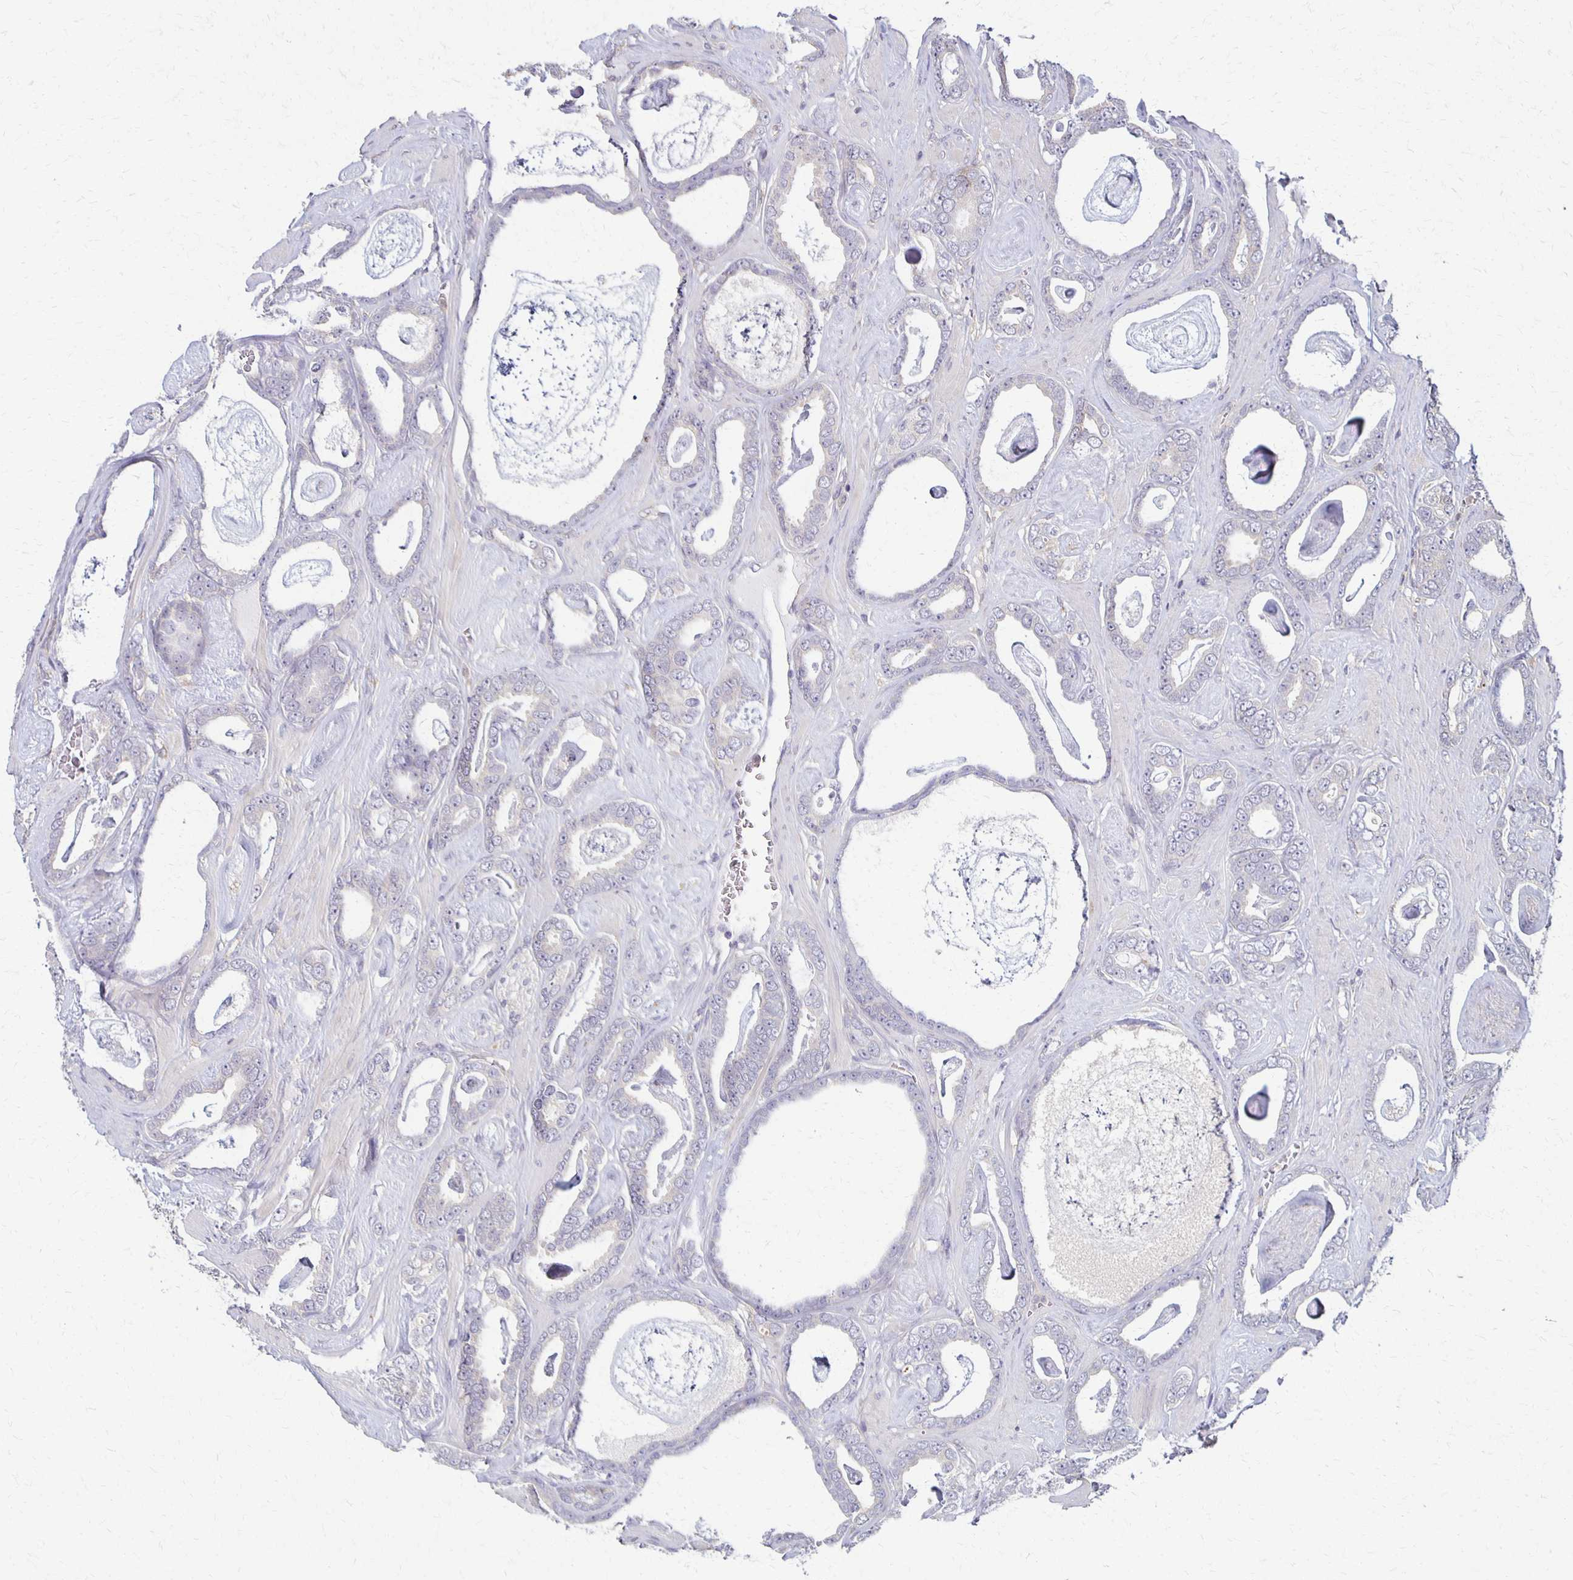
{"staining": {"intensity": "weak", "quantity": "<25%", "location": "cytoplasmic/membranous"}, "tissue": "prostate cancer", "cell_type": "Tumor cells", "image_type": "cancer", "snomed": [{"axis": "morphology", "description": "Adenocarcinoma, High grade"}, {"axis": "topography", "description": "Prostate"}], "caption": "Micrograph shows no protein expression in tumor cells of prostate cancer tissue.", "gene": "GPX4", "patient": {"sex": "male", "age": 63}}